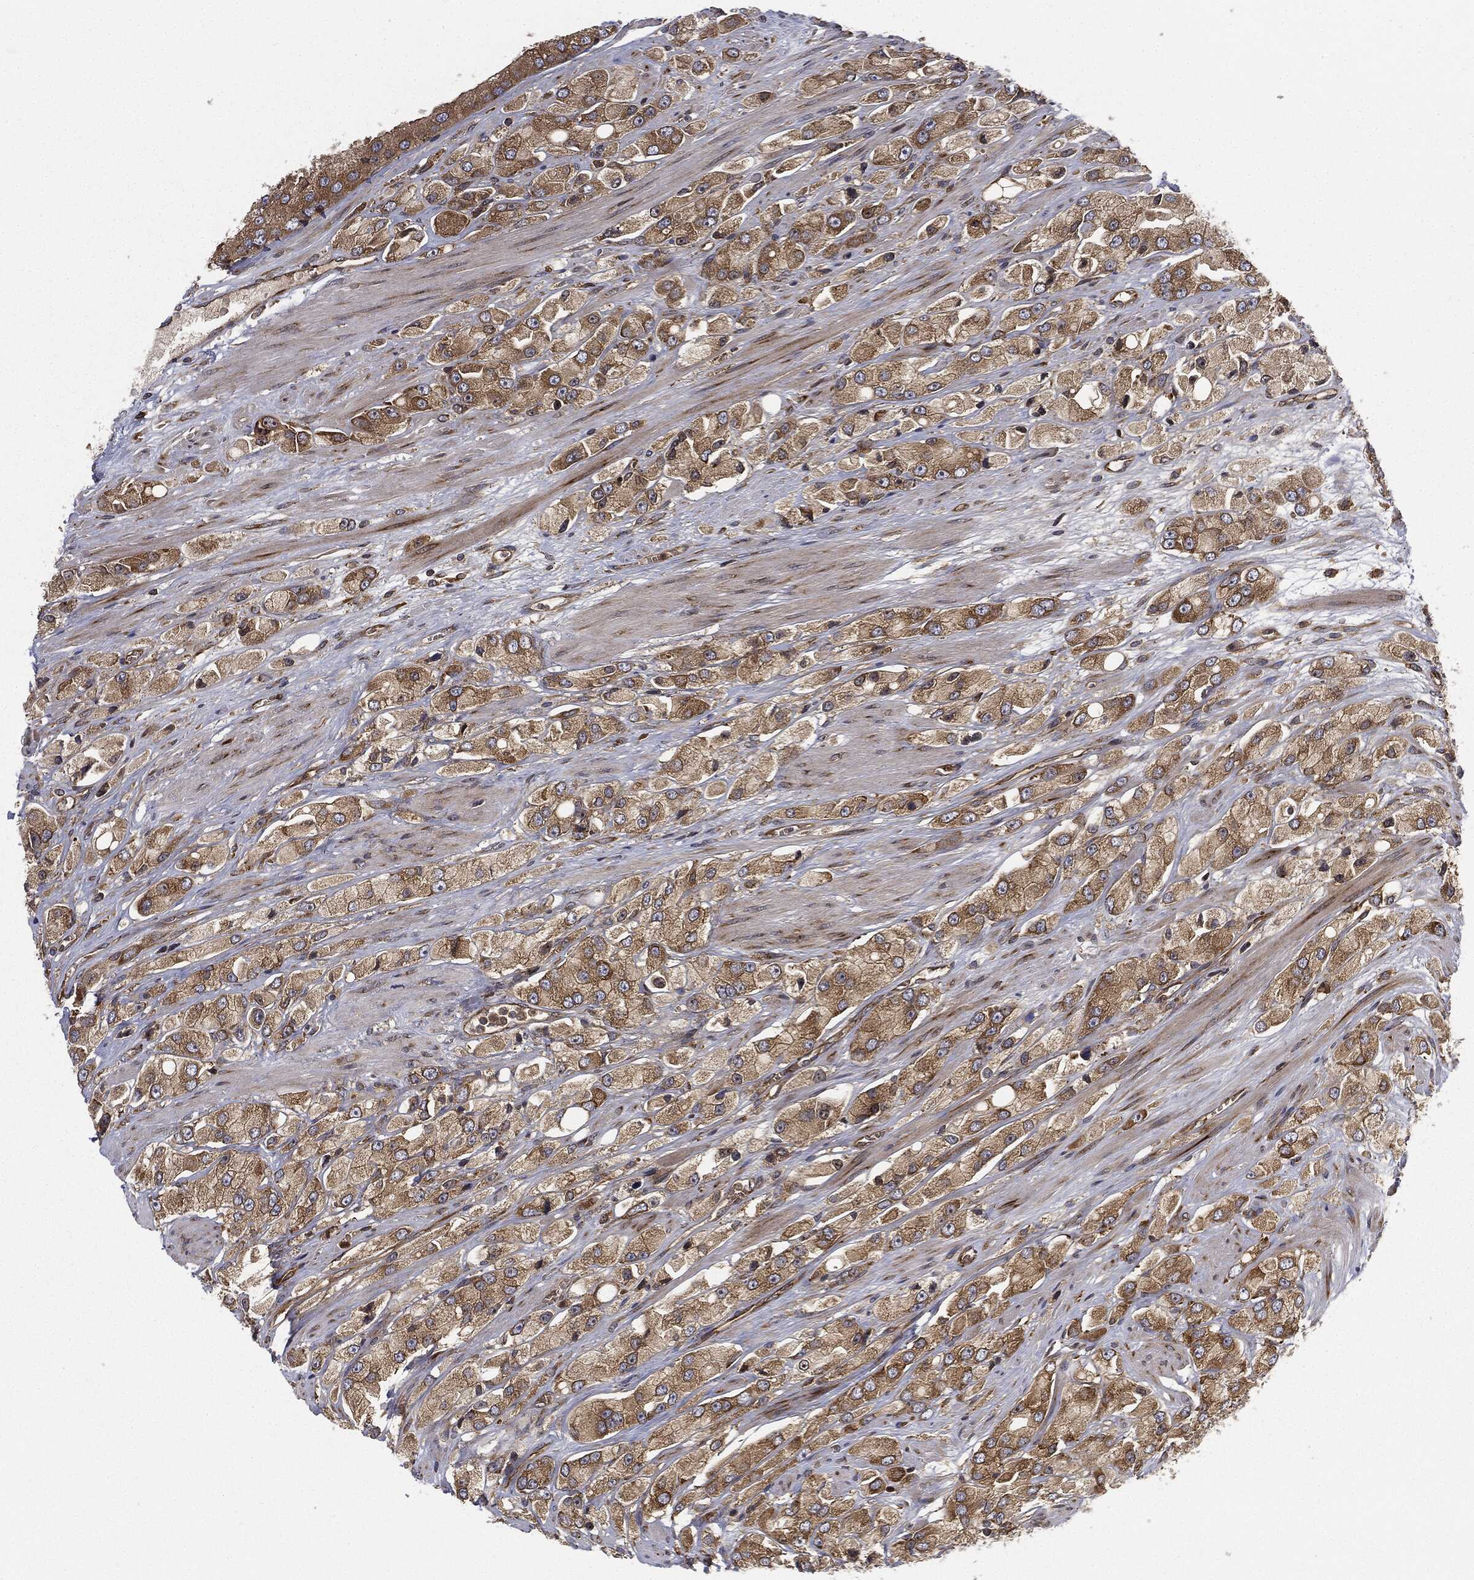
{"staining": {"intensity": "moderate", "quantity": ">75%", "location": "cytoplasmic/membranous"}, "tissue": "prostate cancer", "cell_type": "Tumor cells", "image_type": "cancer", "snomed": [{"axis": "morphology", "description": "Adenocarcinoma, NOS"}, {"axis": "topography", "description": "Prostate and seminal vesicle, NOS"}, {"axis": "topography", "description": "Prostate"}], "caption": "The histopathology image exhibits a brown stain indicating the presence of a protein in the cytoplasmic/membranous of tumor cells in prostate cancer.", "gene": "EIF2AK2", "patient": {"sex": "male", "age": 64}}